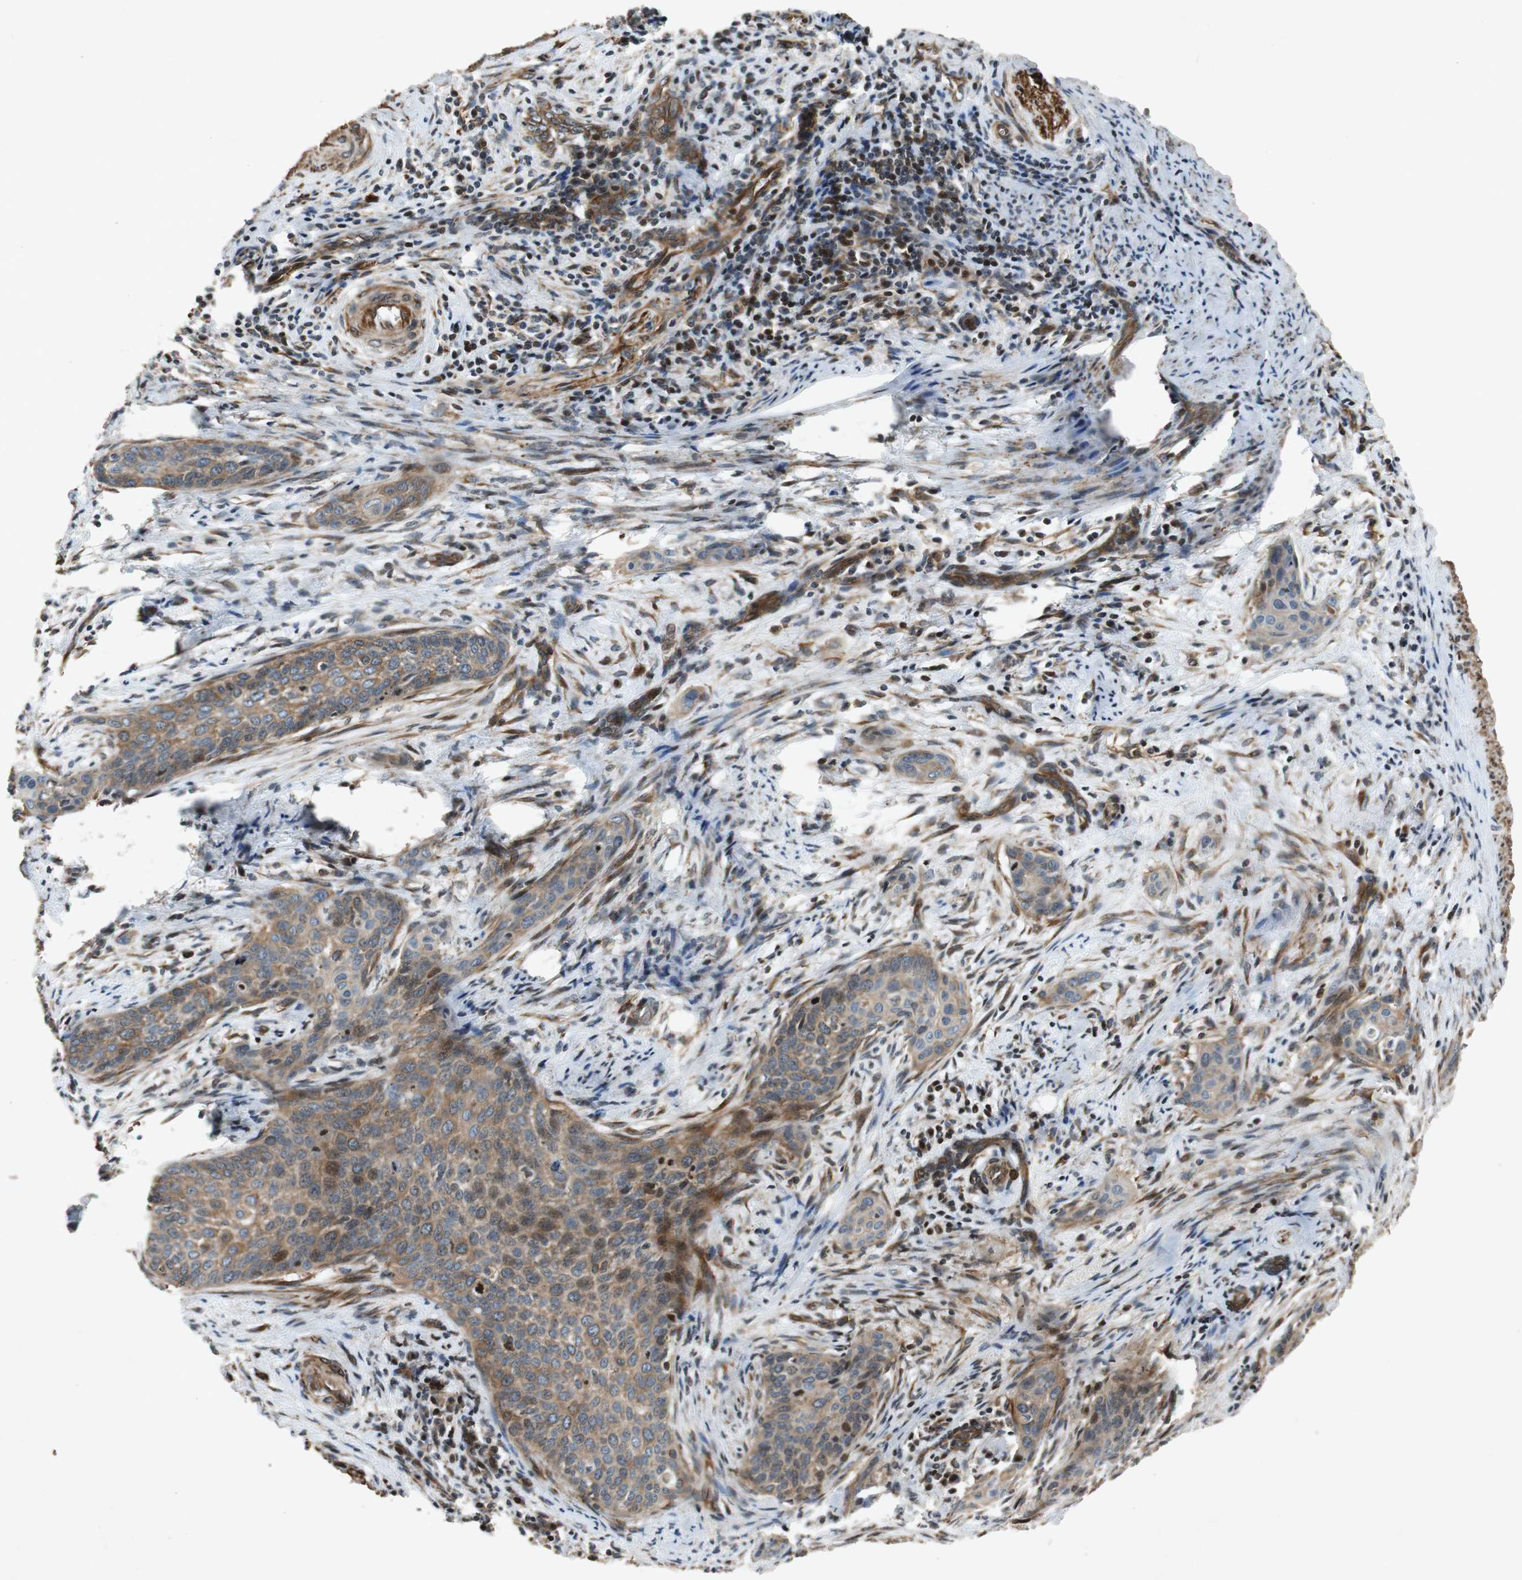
{"staining": {"intensity": "strong", "quantity": ">75%", "location": "cytoplasmic/membranous"}, "tissue": "cervical cancer", "cell_type": "Tumor cells", "image_type": "cancer", "snomed": [{"axis": "morphology", "description": "Squamous cell carcinoma, NOS"}, {"axis": "topography", "description": "Cervix"}], "caption": "Strong cytoplasmic/membranous staining is seen in approximately >75% of tumor cells in cervical squamous cell carcinoma.", "gene": "TUBA4A", "patient": {"sex": "female", "age": 33}}